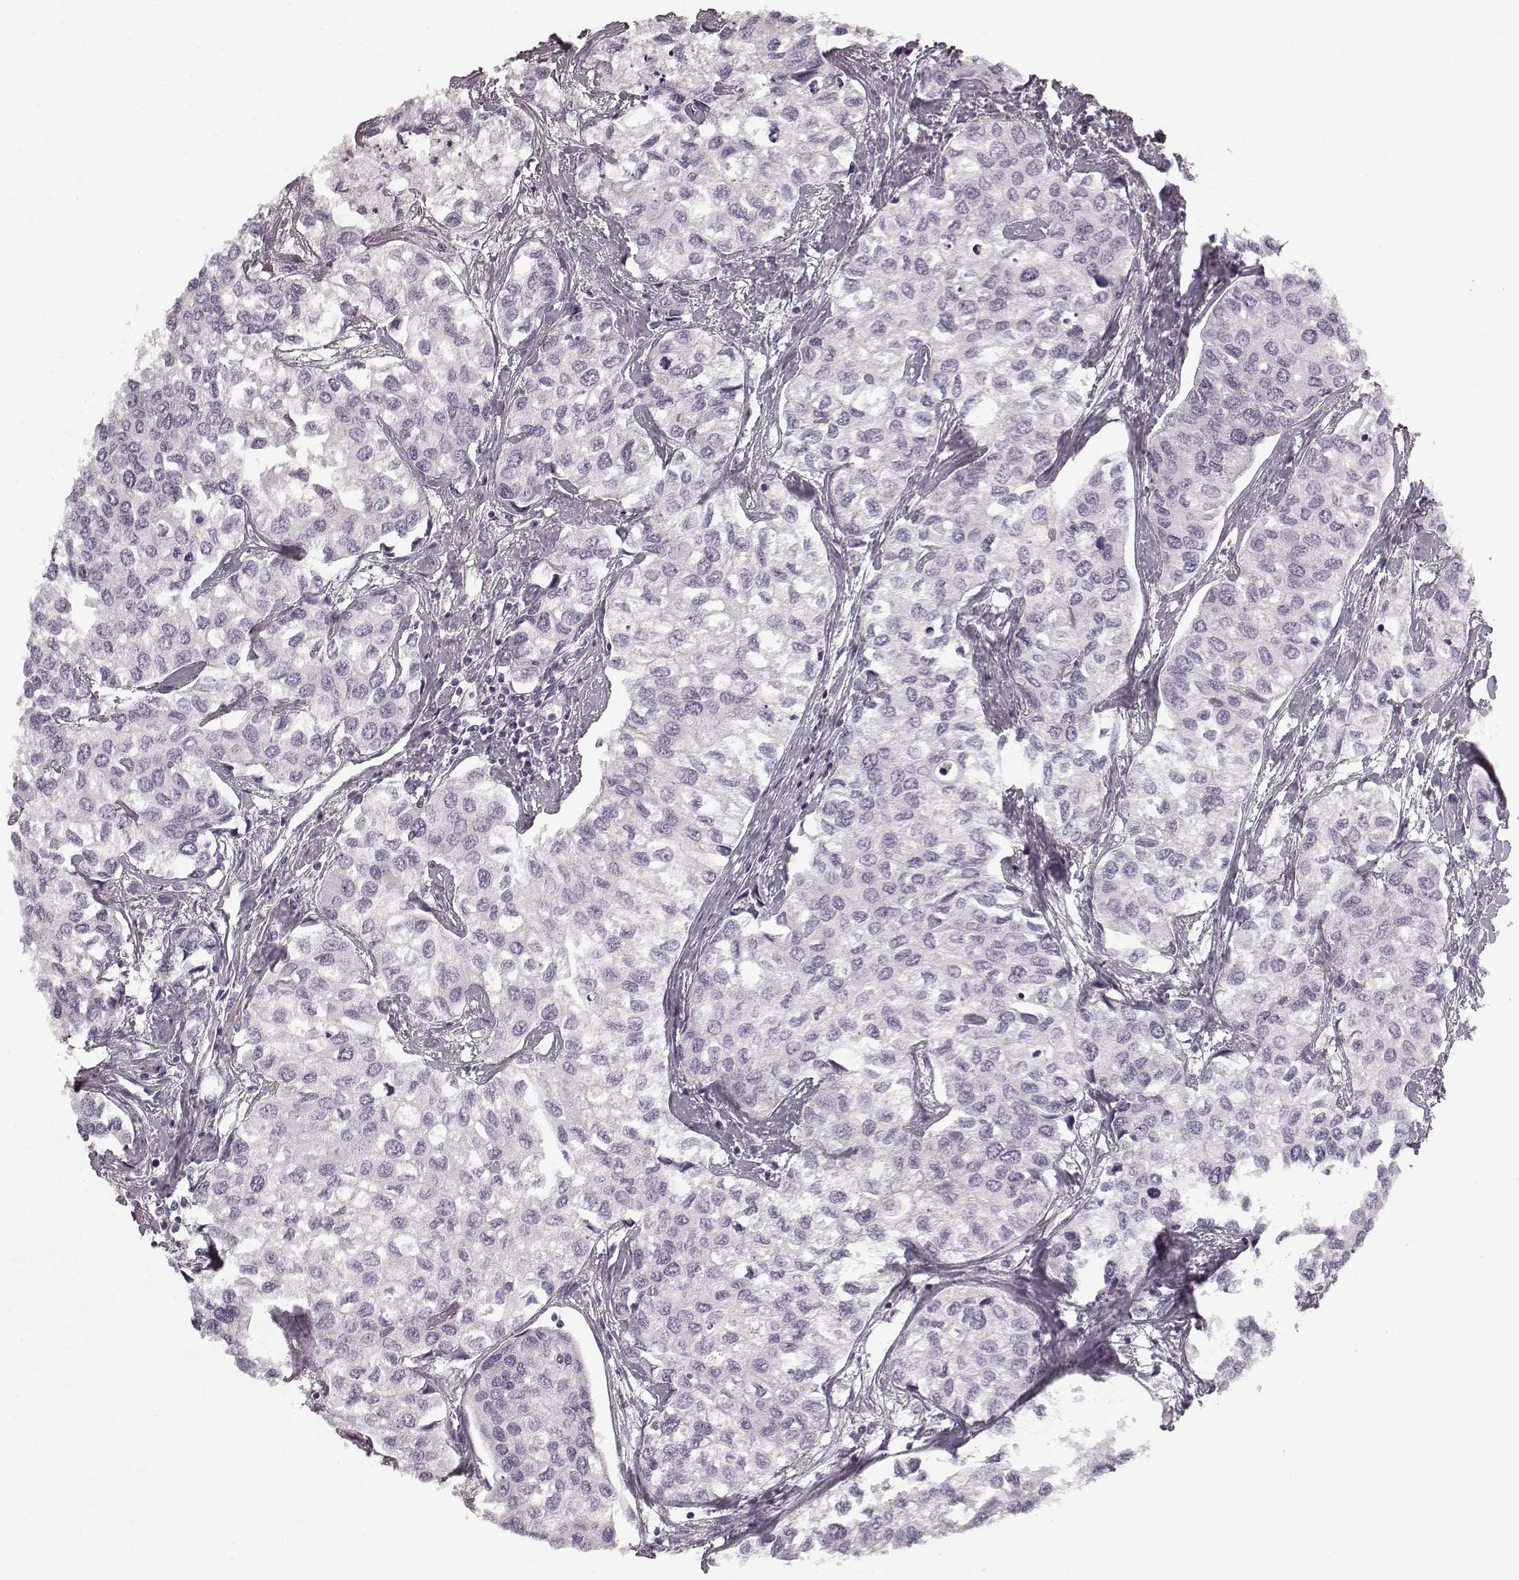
{"staining": {"intensity": "negative", "quantity": "none", "location": "none"}, "tissue": "urothelial cancer", "cell_type": "Tumor cells", "image_type": "cancer", "snomed": [{"axis": "morphology", "description": "Urothelial carcinoma, High grade"}, {"axis": "topography", "description": "Urinary bladder"}], "caption": "Protein analysis of urothelial cancer exhibits no significant staining in tumor cells.", "gene": "TMPRSS15", "patient": {"sex": "male", "age": 73}}